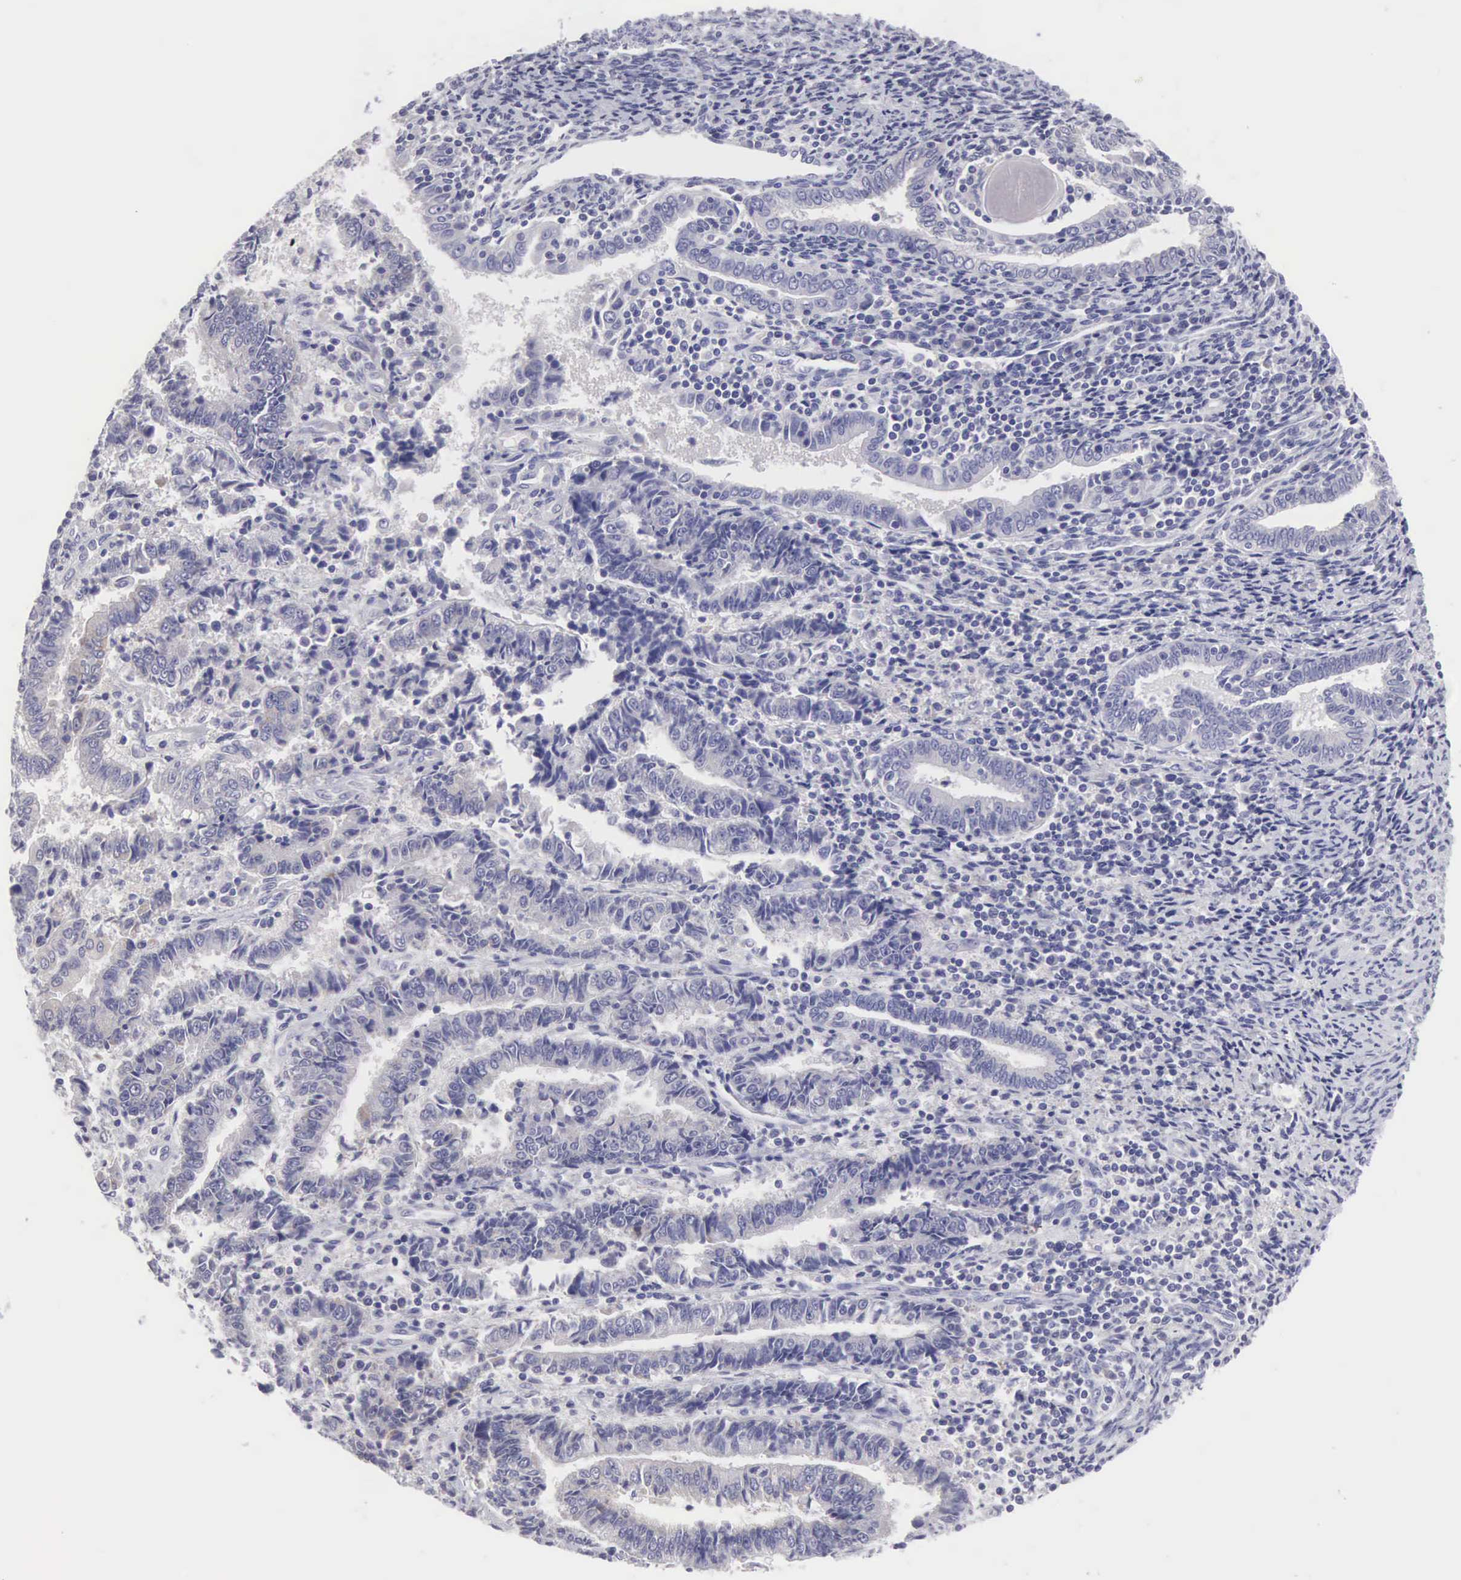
{"staining": {"intensity": "negative", "quantity": "none", "location": "none"}, "tissue": "endometrial cancer", "cell_type": "Tumor cells", "image_type": "cancer", "snomed": [{"axis": "morphology", "description": "Adenocarcinoma, NOS"}, {"axis": "topography", "description": "Endometrium"}], "caption": "There is no significant staining in tumor cells of endometrial adenocarcinoma.", "gene": "SLITRK4", "patient": {"sex": "female", "age": 75}}